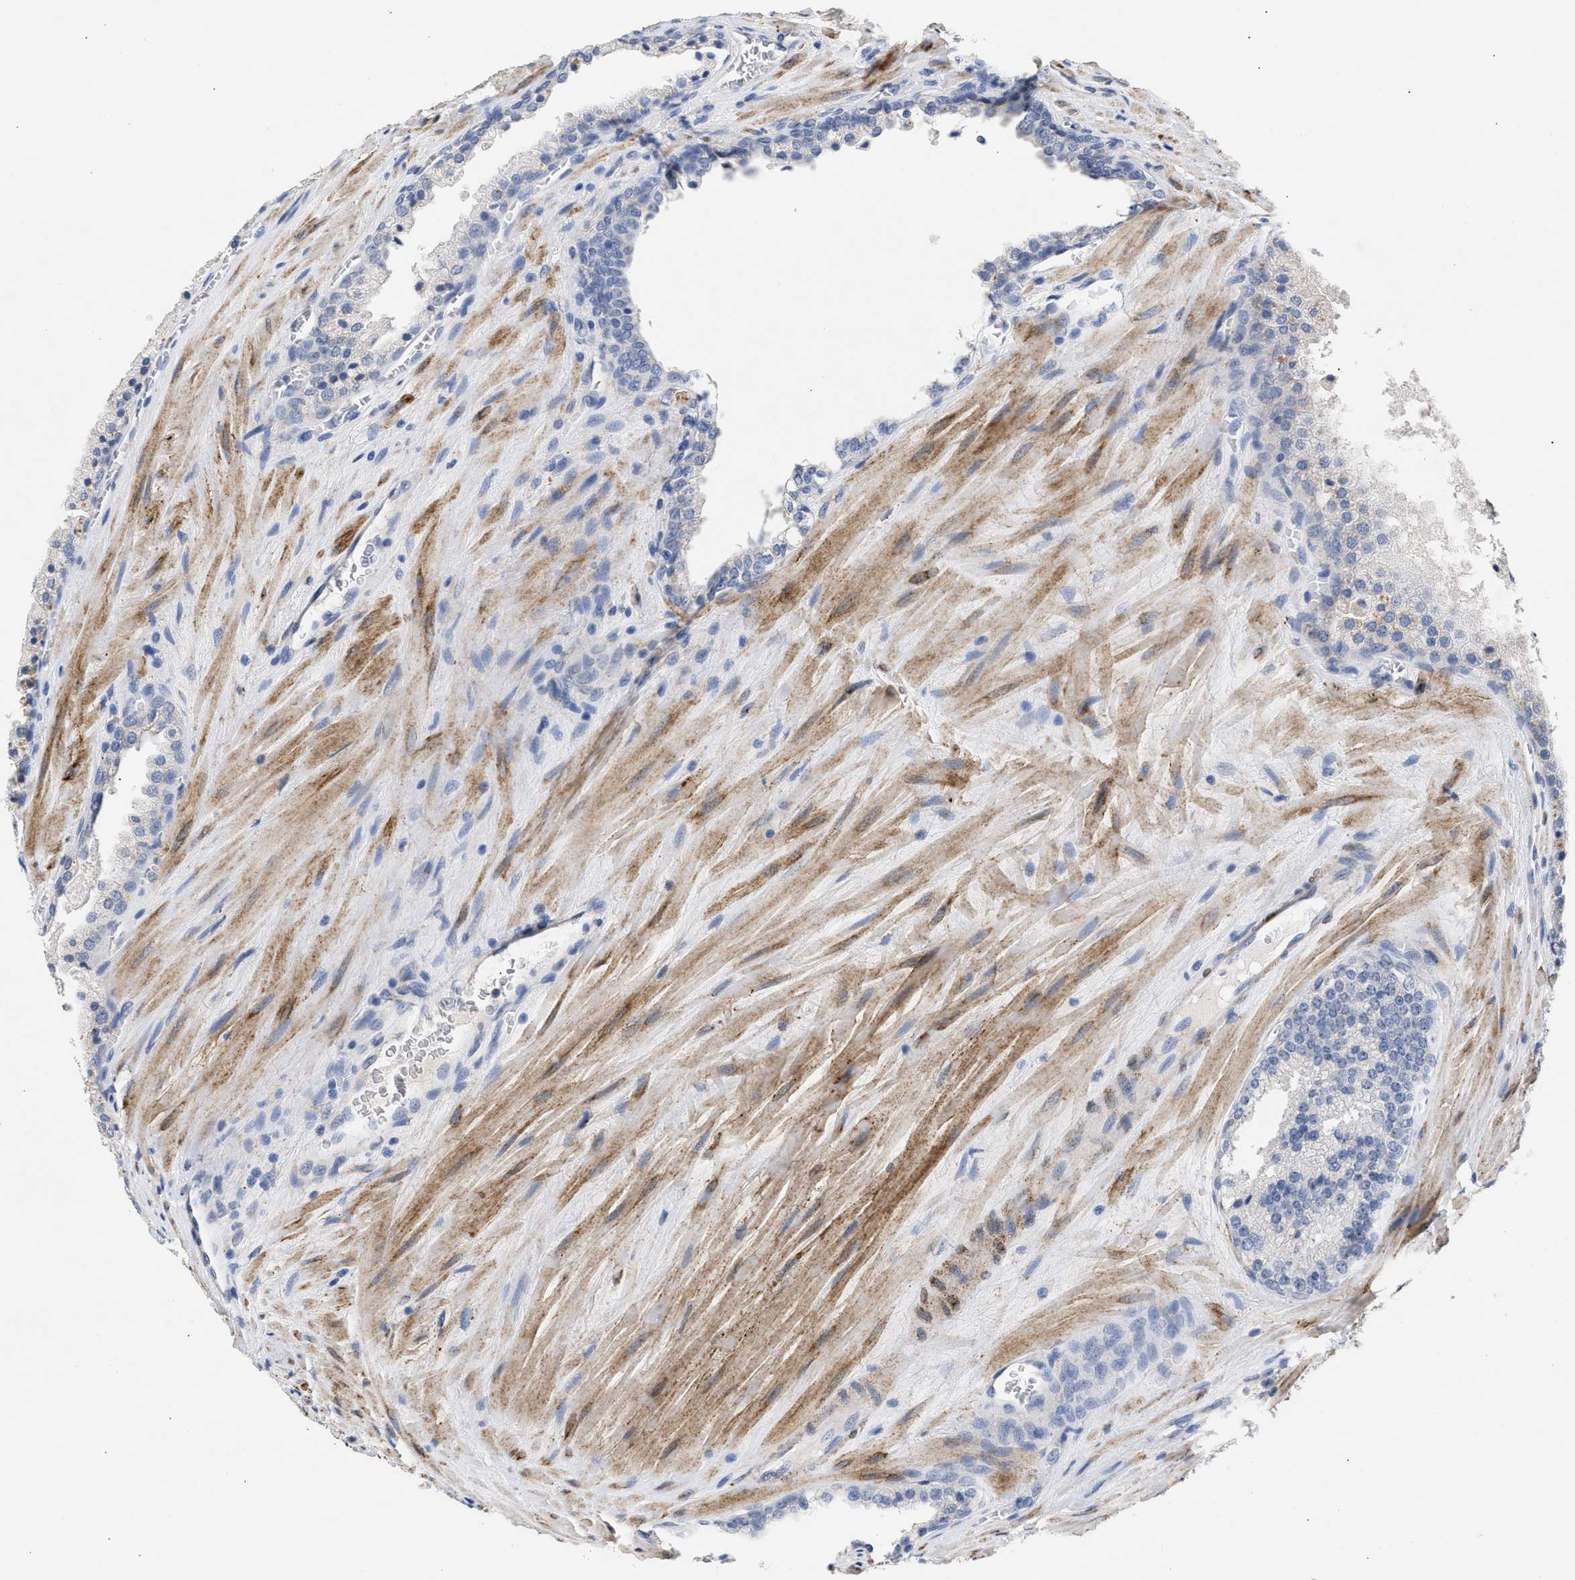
{"staining": {"intensity": "negative", "quantity": "none", "location": "none"}, "tissue": "prostate cancer", "cell_type": "Tumor cells", "image_type": "cancer", "snomed": [{"axis": "morphology", "description": "Adenocarcinoma, High grade"}, {"axis": "topography", "description": "Prostate"}], "caption": "IHC photomicrograph of neoplastic tissue: human prostate cancer stained with DAB (3,3'-diaminobenzidine) shows no significant protein positivity in tumor cells.", "gene": "SELENOM", "patient": {"sex": "male", "age": 65}}